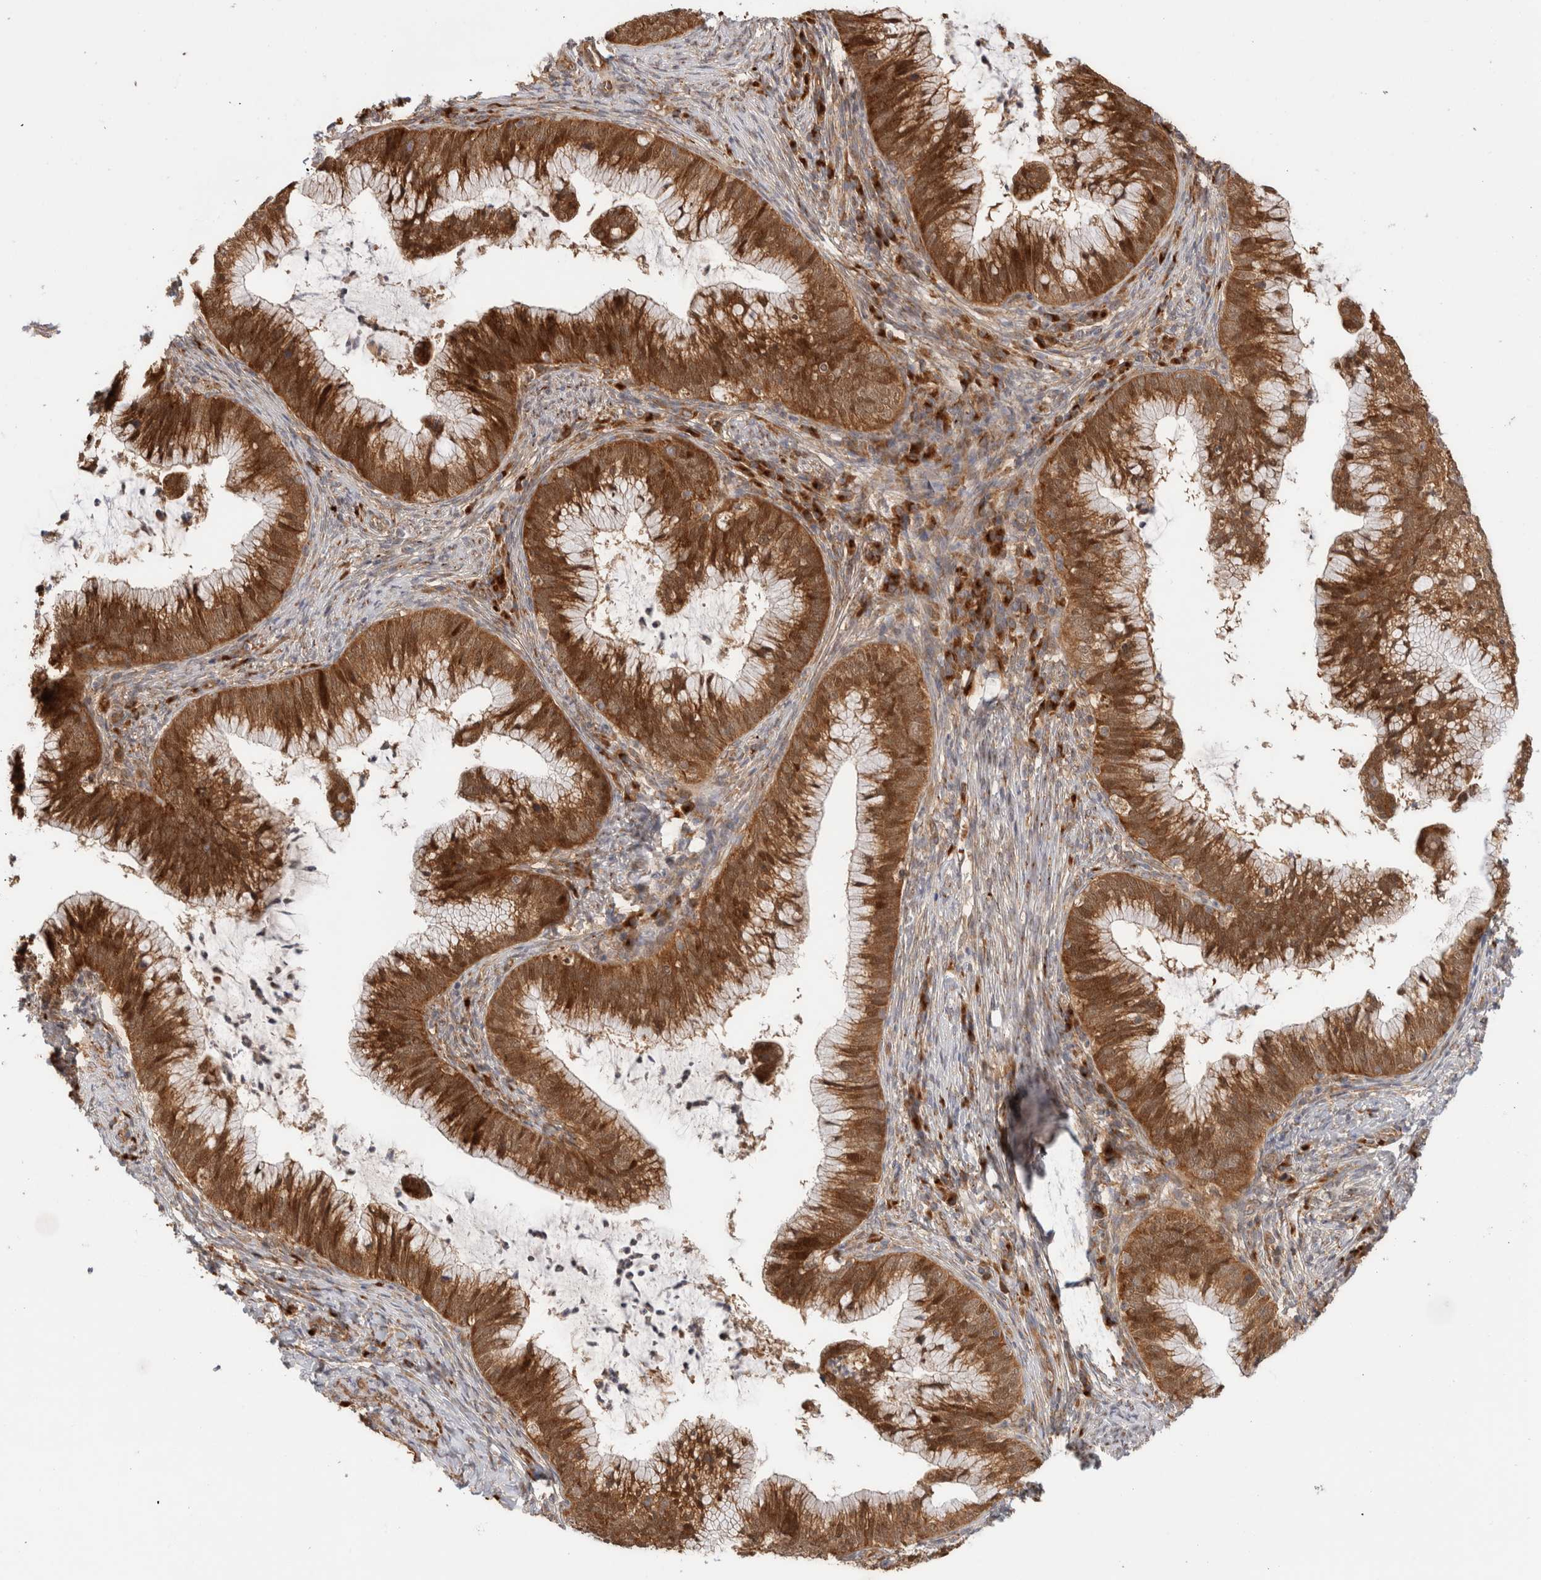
{"staining": {"intensity": "moderate", "quantity": ">75%", "location": "cytoplasmic/membranous"}, "tissue": "cervical cancer", "cell_type": "Tumor cells", "image_type": "cancer", "snomed": [{"axis": "morphology", "description": "Adenocarcinoma, NOS"}, {"axis": "topography", "description": "Cervix"}], "caption": "Tumor cells exhibit medium levels of moderate cytoplasmic/membranous positivity in about >75% of cells in human adenocarcinoma (cervical).", "gene": "ACTL9", "patient": {"sex": "female", "age": 36}}